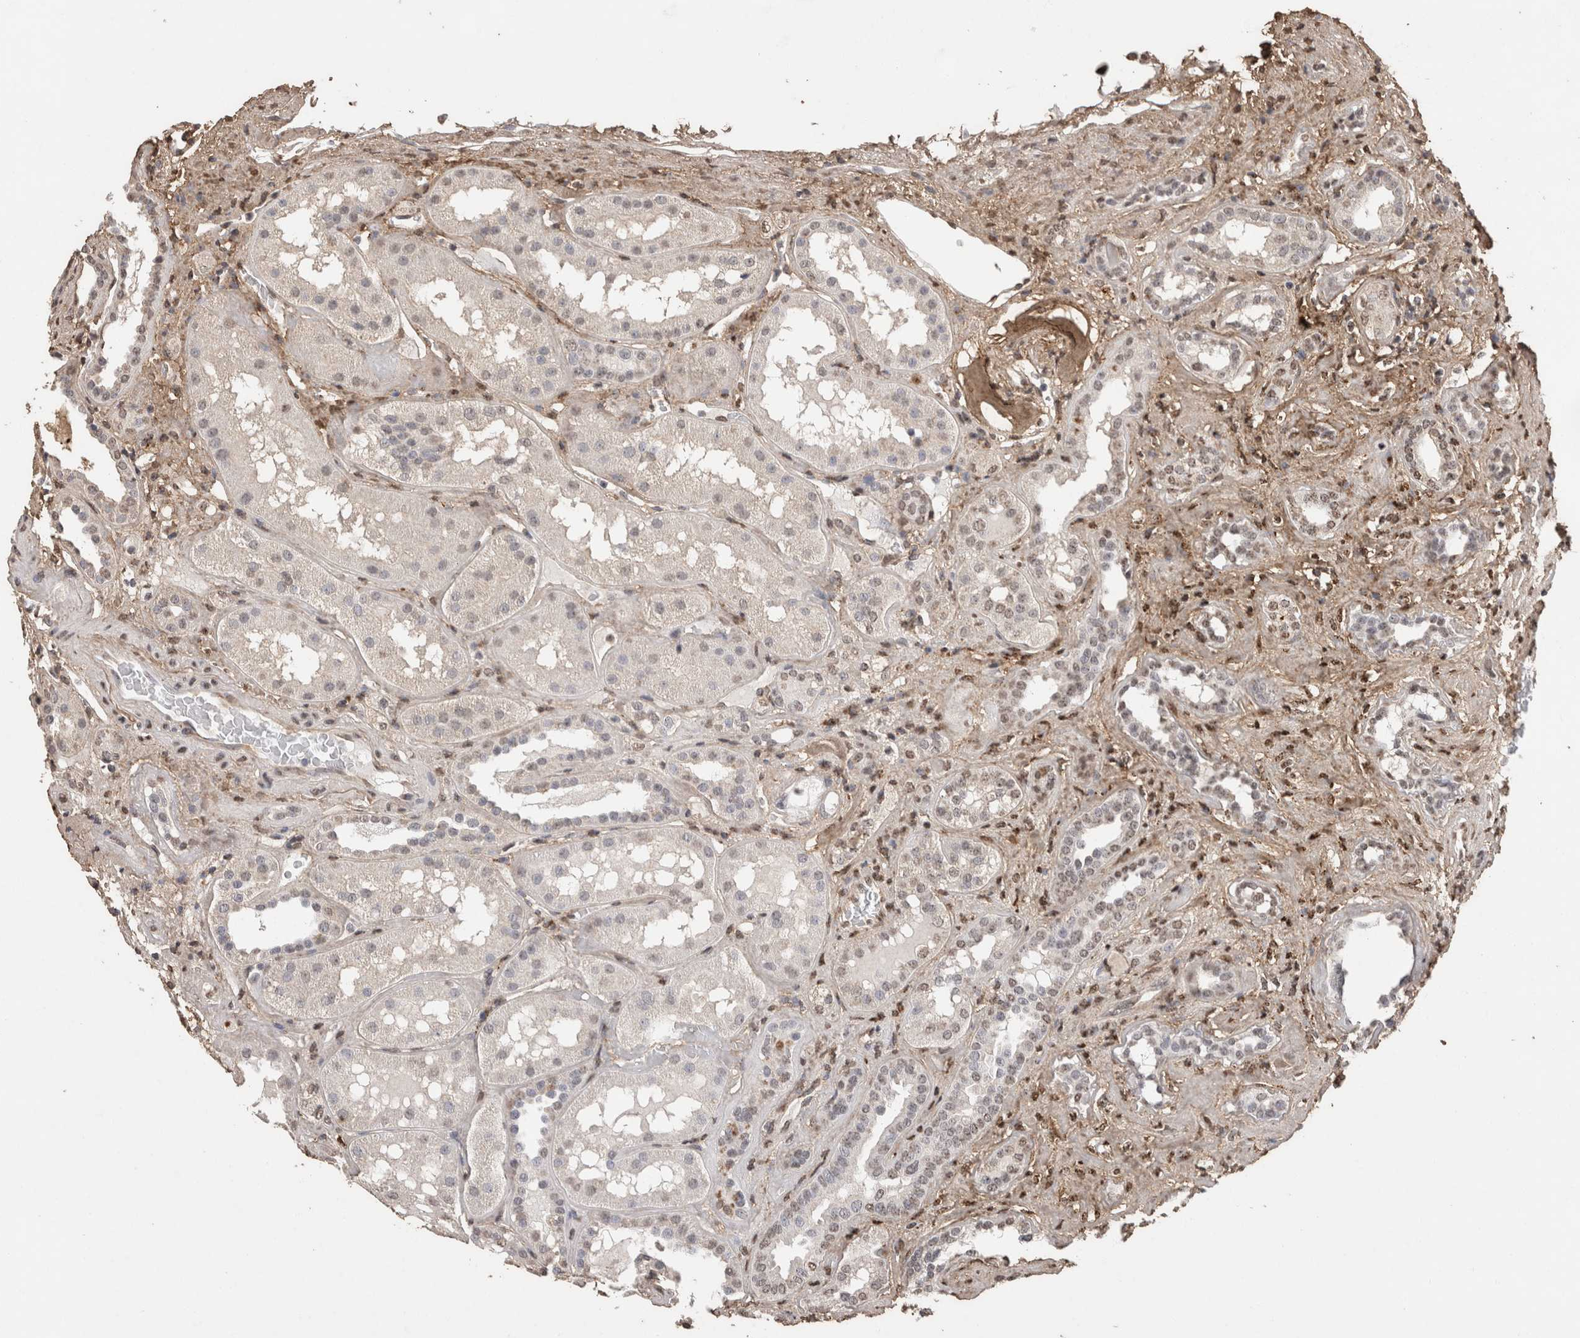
{"staining": {"intensity": "negative", "quantity": "none", "location": "none"}, "tissue": "renal cancer", "cell_type": "Tumor cells", "image_type": "cancer", "snomed": [{"axis": "morphology", "description": "Normal tissue, NOS"}, {"axis": "morphology", "description": "Adenocarcinoma, NOS"}, {"axis": "topography", "description": "Kidney"}], "caption": "IHC of human renal cancer (adenocarcinoma) shows no expression in tumor cells.", "gene": "C1QTNF5", "patient": {"sex": "female", "age": 72}}